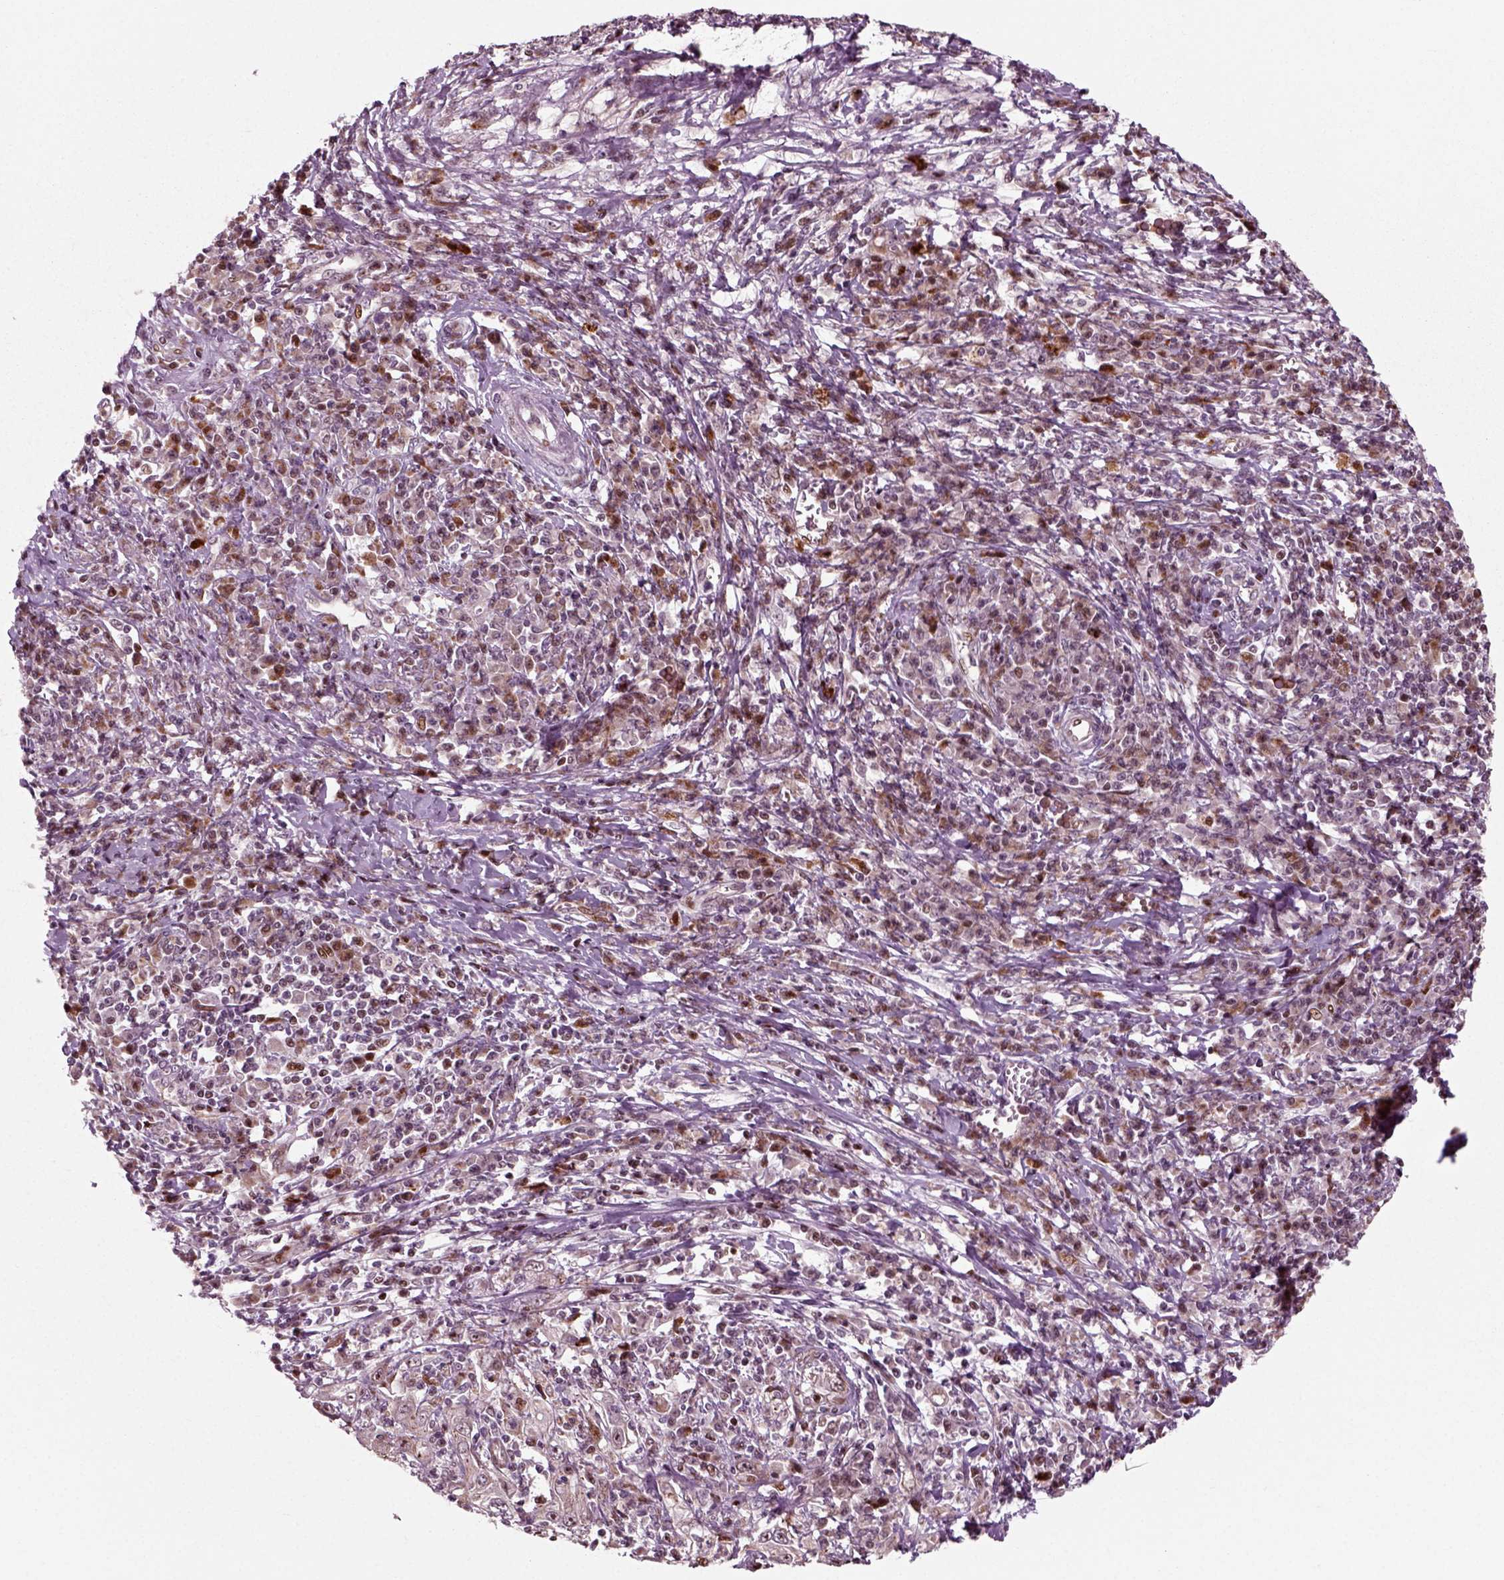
{"staining": {"intensity": "negative", "quantity": "none", "location": "none"}, "tissue": "cervical cancer", "cell_type": "Tumor cells", "image_type": "cancer", "snomed": [{"axis": "morphology", "description": "Squamous cell carcinoma, NOS"}, {"axis": "topography", "description": "Cervix"}], "caption": "Immunohistochemistry micrograph of neoplastic tissue: cervical cancer stained with DAB (3,3'-diaminobenzidine) shows no significant protein positivity in tumor cells.", "gene": "CDC14A", "patient": {"sex": "female", "age": 46}}